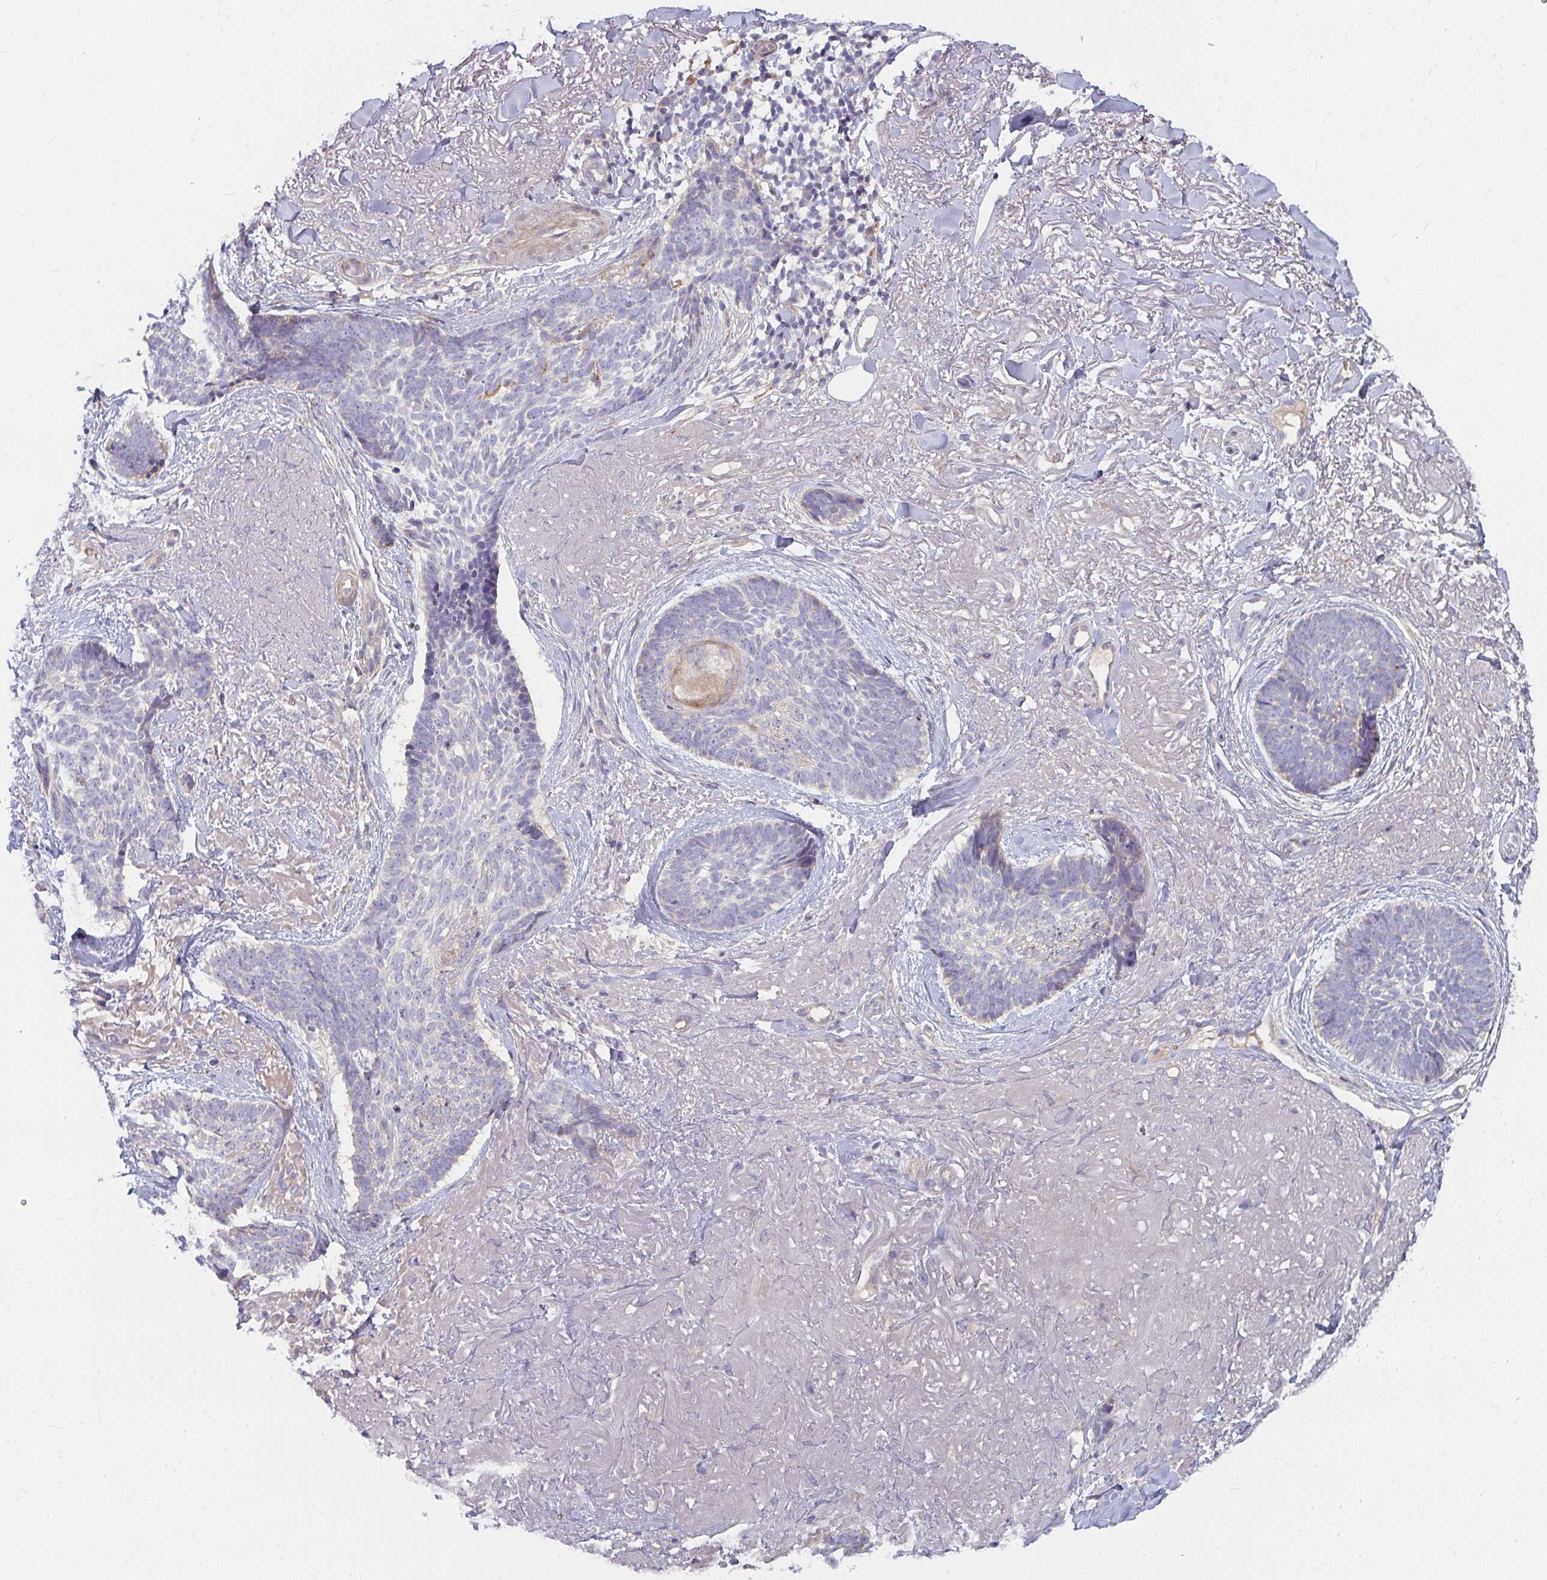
{"staining": {"intensity": "moderate", "quantity": "<25%", "location": "cytoplasmic/membranous"}, "tissue": "skin cancer", "cell_type": "Tumor cells", "image_type": "cancer", "snomed": [{"axis": "morphology", "description": "Basal cell carcinoma"}, {"axis": "topography", "description": "Skin"}, {"axis": "topography", "description": "Skin of face"}, {"axis": "topography", "description": "Skin of nose"}], "caption": "IHC staining of skin cancer, which reveals low levels of moderate cytoplasmic/membranous staining in approximately <25% of tumor cells indicating moderate cytoplasmic/membranous protein expression. The staining was performed using DAB (brown) for protein detection and nuclei were counterstained in hematoxylin (blue).", "gene": "RHEBL1", "patient": {"sex": "female", "age": 86}}